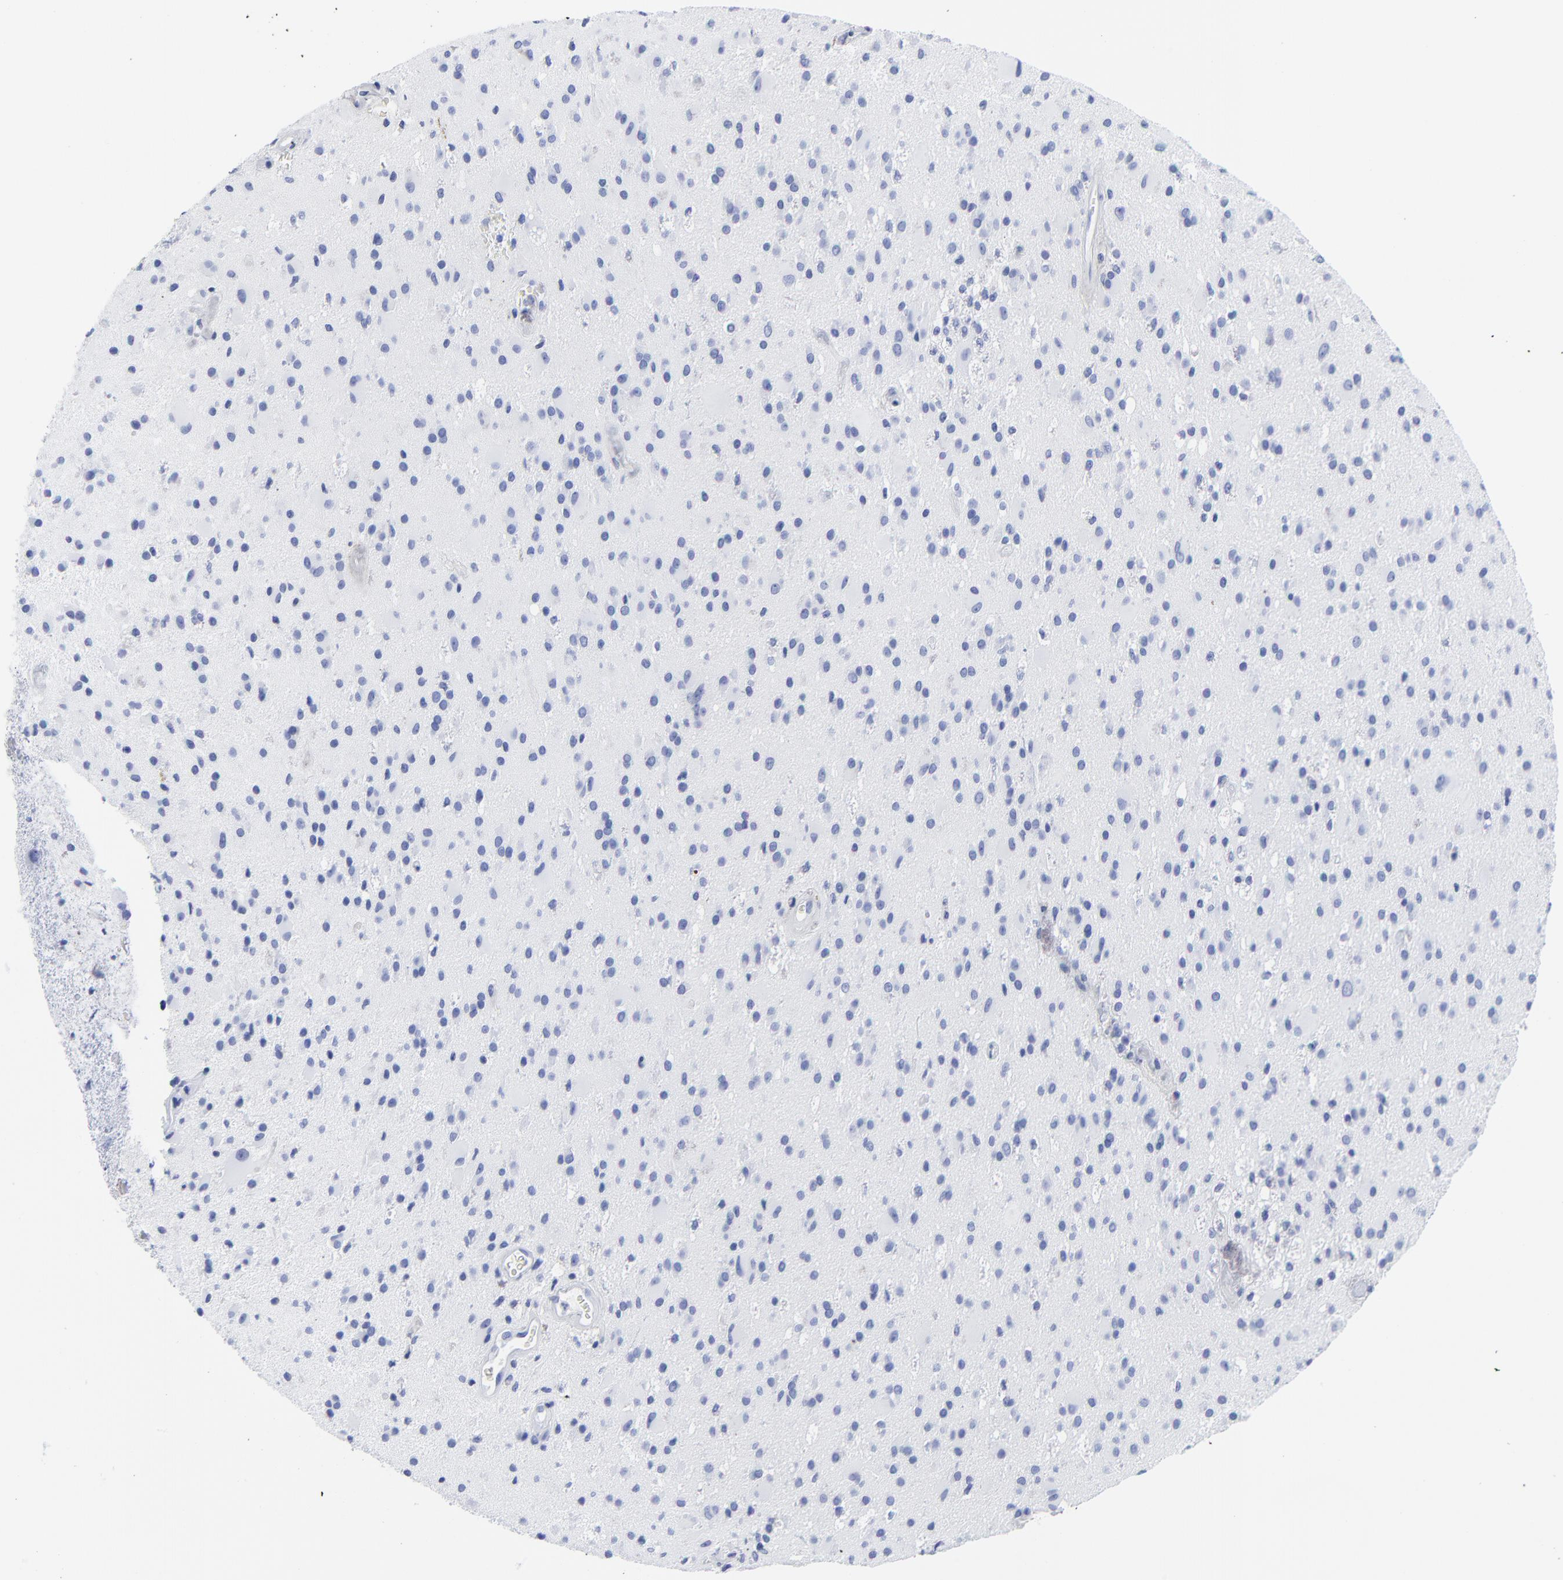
{"staining": {"intensity": "negative", "quantity": "none", "location": "none"}, "tissue": "glioma", "cell_type": "Tumor cells", "image_type": "cancer", "snomed": [{"axis": "morphology", "description": "Glioma, malignant, Low grade"}, {"axis": "topography", "description": "Brain"}], "caption": "Immunohistochemical staining of low-grade glioma (malignant) exhibits no significant staining in tumor cells. (DAB (3,3'-diaminobenzidine) immunohistochemistry visualized using brightfield microscopy, high magnification).", "gene": "DCN", "patient": {"sex": "male", "age": 58}}